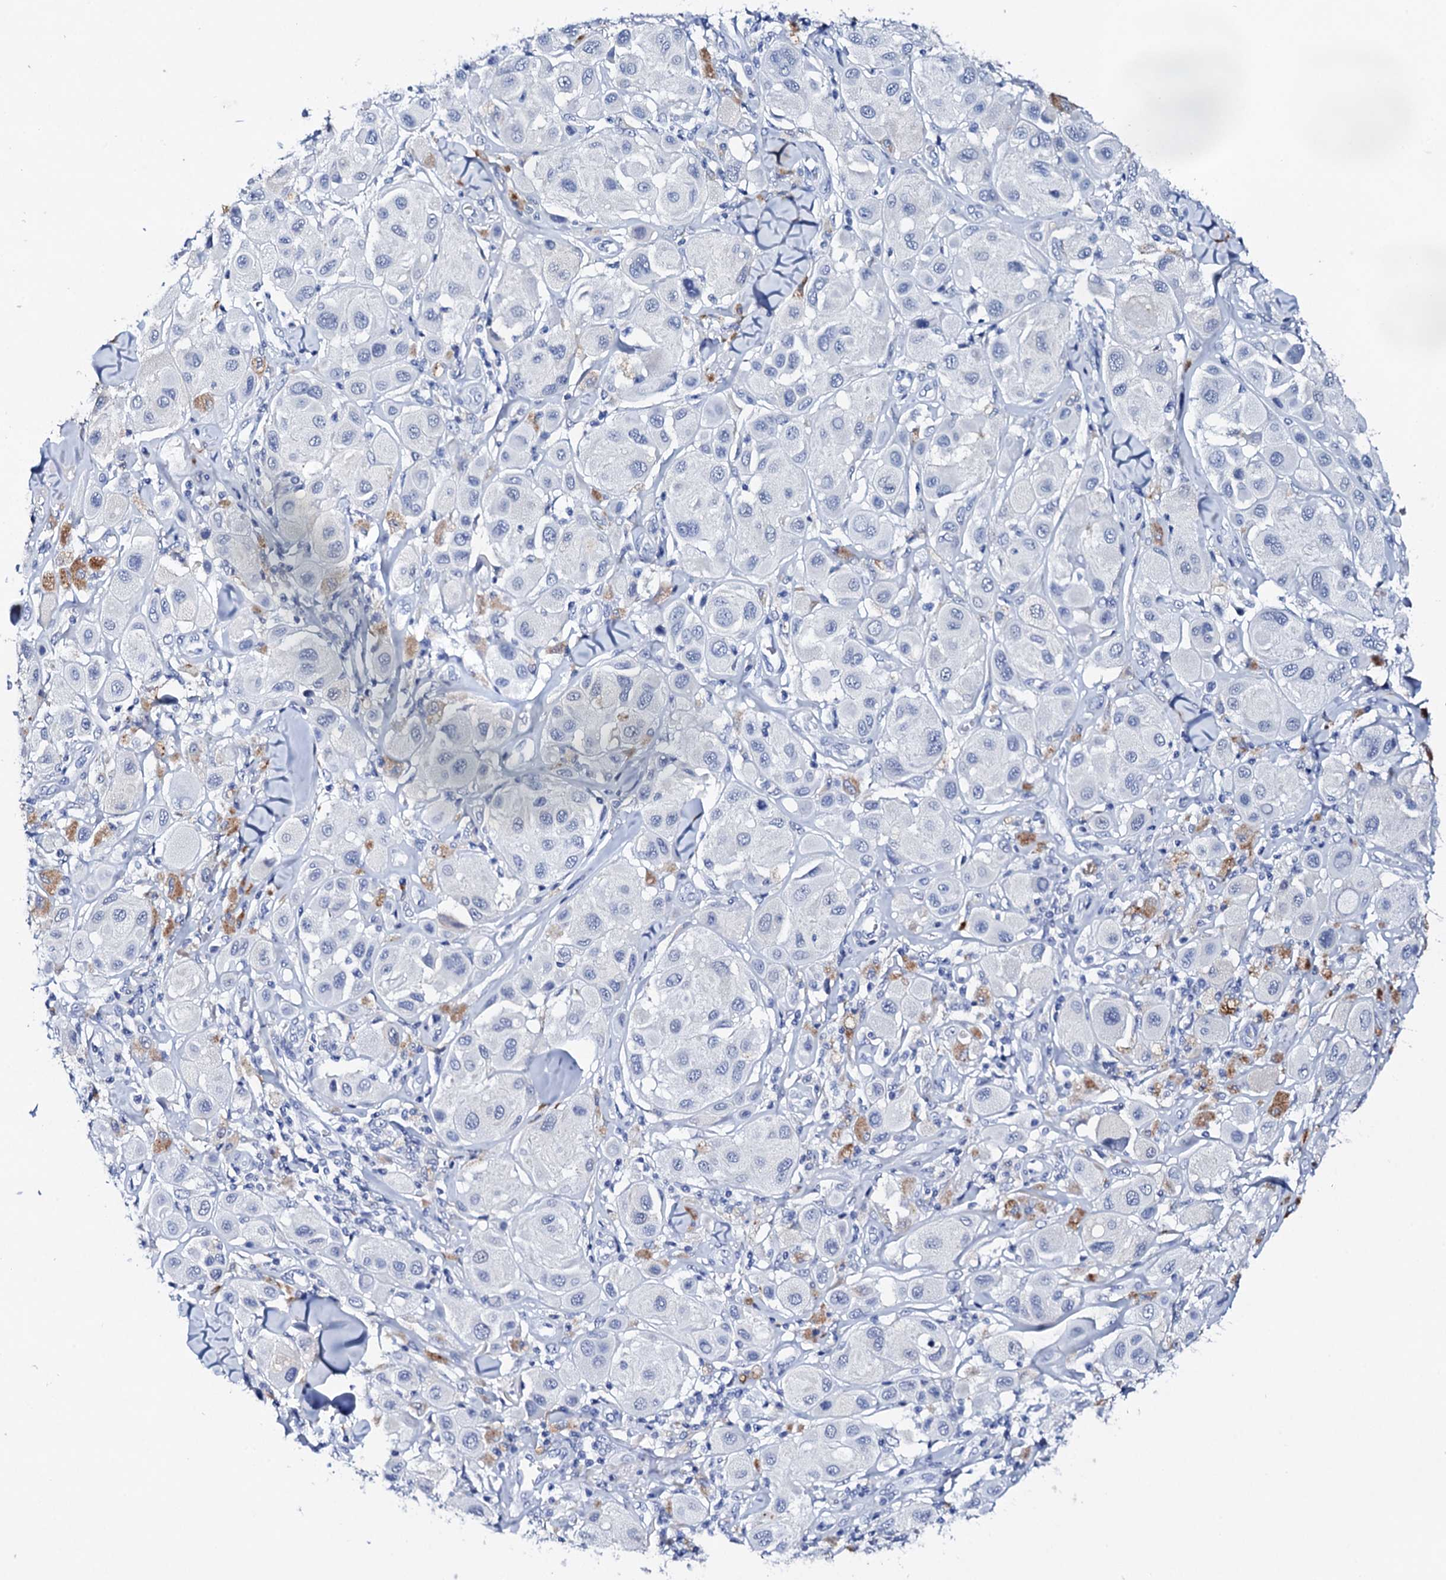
{"staining": {"intensity": "negative", "quantity": "none", "location": "none"}, "tissue": "melanoma", "cell_type": "Tumor cells", "image_type": "cancer", "snomed": [{"axis": "morphology", "description": "Malignant melanoma, Metastatic site"}, {"axis": "topography", "description": "Skin"}], "caption": "Image shows no significant protein staining in tumor cells of malignant melanoma (metastatic site).", "gene": "FBXL16", "patient": {"sex": "male", "age": 41}}